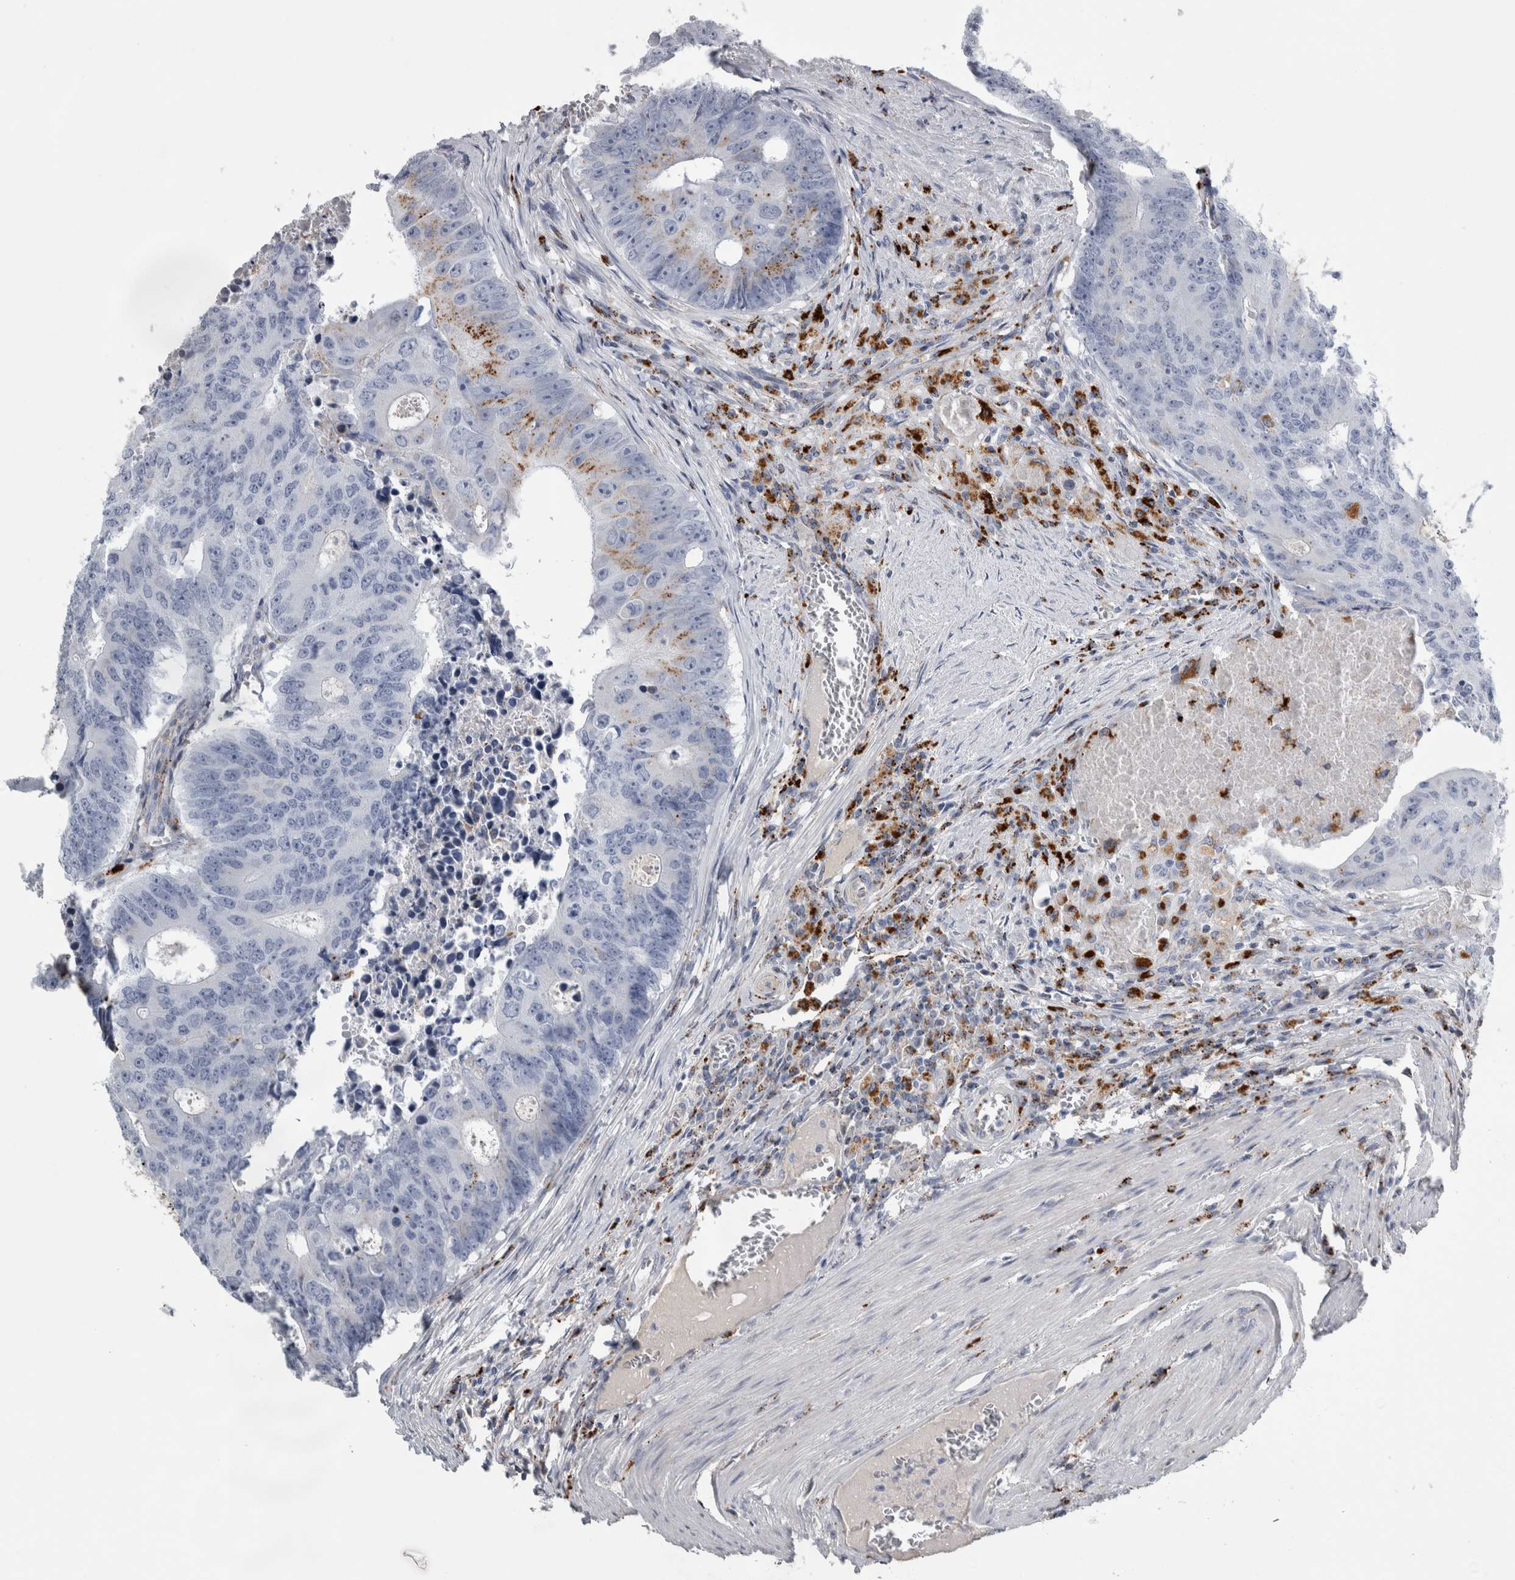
{"staining": {"intensity": "moderate", "quantity": "<25%", "location": "cytoplasmic/membranous"}, "tissue": "colorectal cancer", "cell_type": "Tumor cells", "image_type": "cancer", "snomed": [{"axis": "morphology", "description": "Adenocarcinoma, NOS"}, {"axis": "topography", "description": "Colon"}], "caption": "Protein expression analysis of human colorectal cancer (adenocarcinoma) reveals moderate cytoplasmic/membranous staining in about <25% of tumor cells.", "gene": "DPP7", "patient": {"sex": "male", "age": 87}}